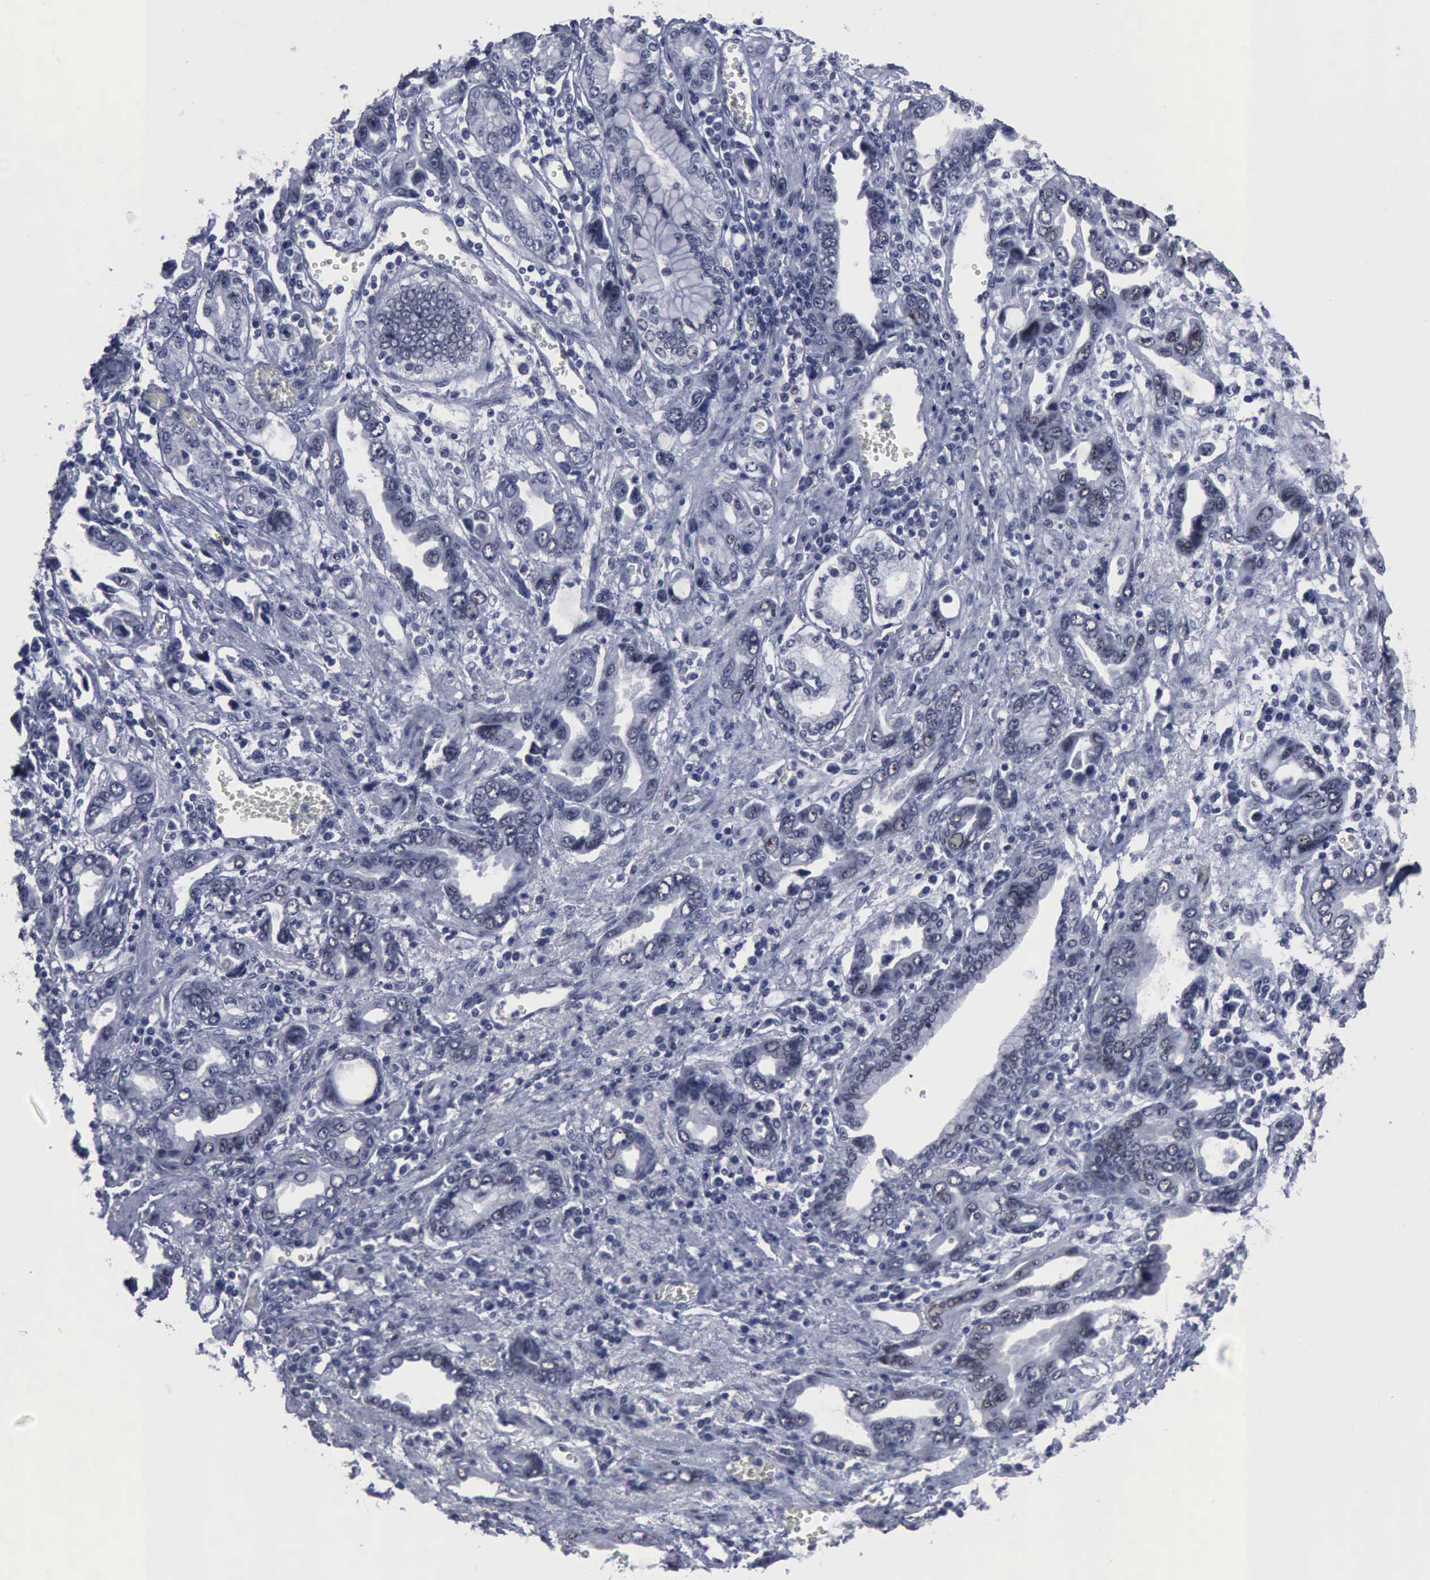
{"staining": {"intensity": "negative", "quantity": "none", "location": "none"}, "tissue": "stomach cancer", "cell_type": "Tumor cells", "image_type": "cancer", "snomed": [{"axis": "morphology", "description": "Adenocarcinoma, NOS"}, {"axis": "topography", "description": "Stomach"}], "caption": "The histopathology image shows no significant positivity in tumor cells of stomach cancer (adenocarcinoma).", "gene": "BRD1", "patient": {"sex": "male", "age": 78}}